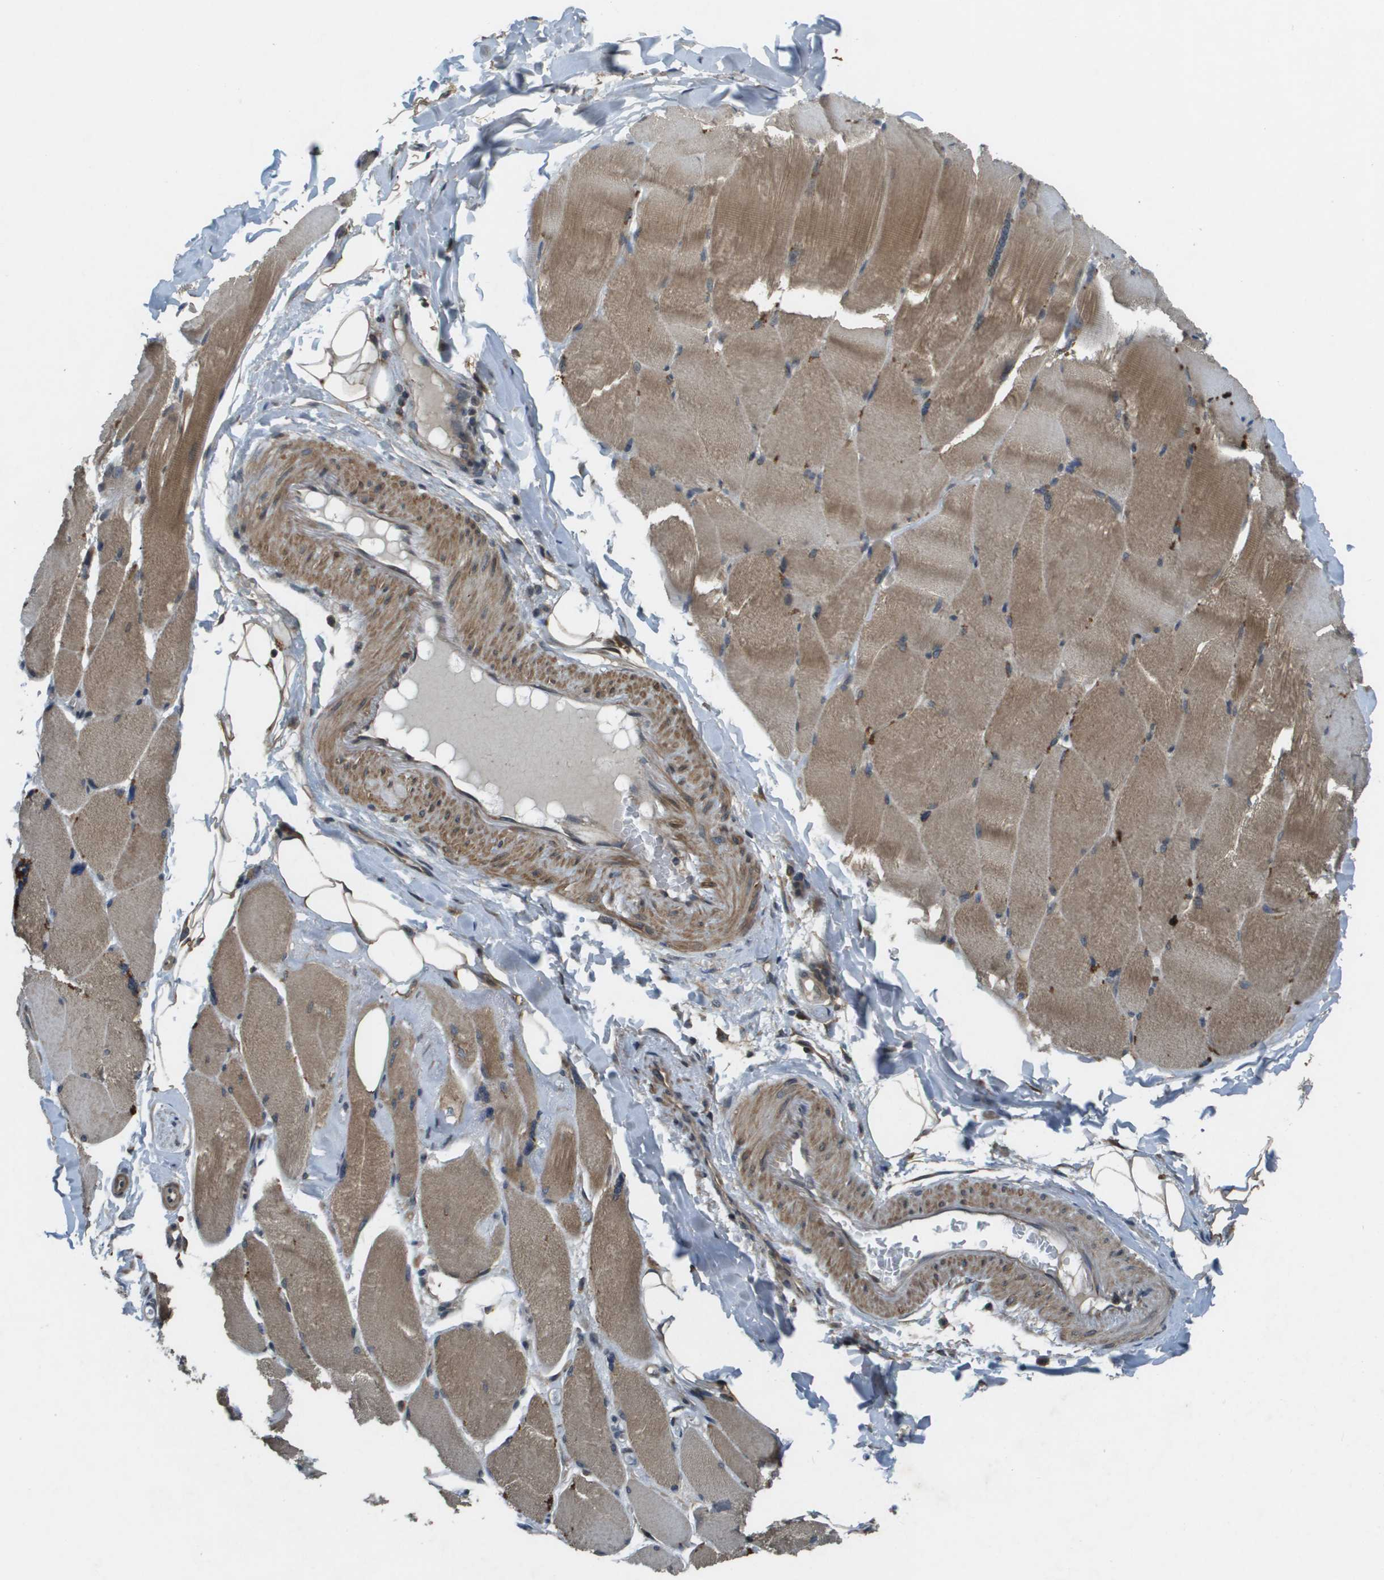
{"staining": {"intensity": "moderate", "quantity": ">75%", "location": "cytoplasmic/membranous"}, "tissue": "skeletal muscle", "cell_type": "Myocytes", "image_type": "normal", "snomed": [{"axis": "morphology", "description": "Normal tissue, NOS"}, {"axis": "topography", "description": "Skin"}, {"axis": "topography", "description": "Skeletal muscle"}], "caption": "Immunohistochemistry of benign human skeletal muscle displays medium levels of moderate cytoplasmic/membranous staining in approximately >75% of myocytes. (DAB = brown stain, brightfield microscopy at high magnification).", "gene": "CDKN2C", "patient": {"sex": "male", "age": 83}}